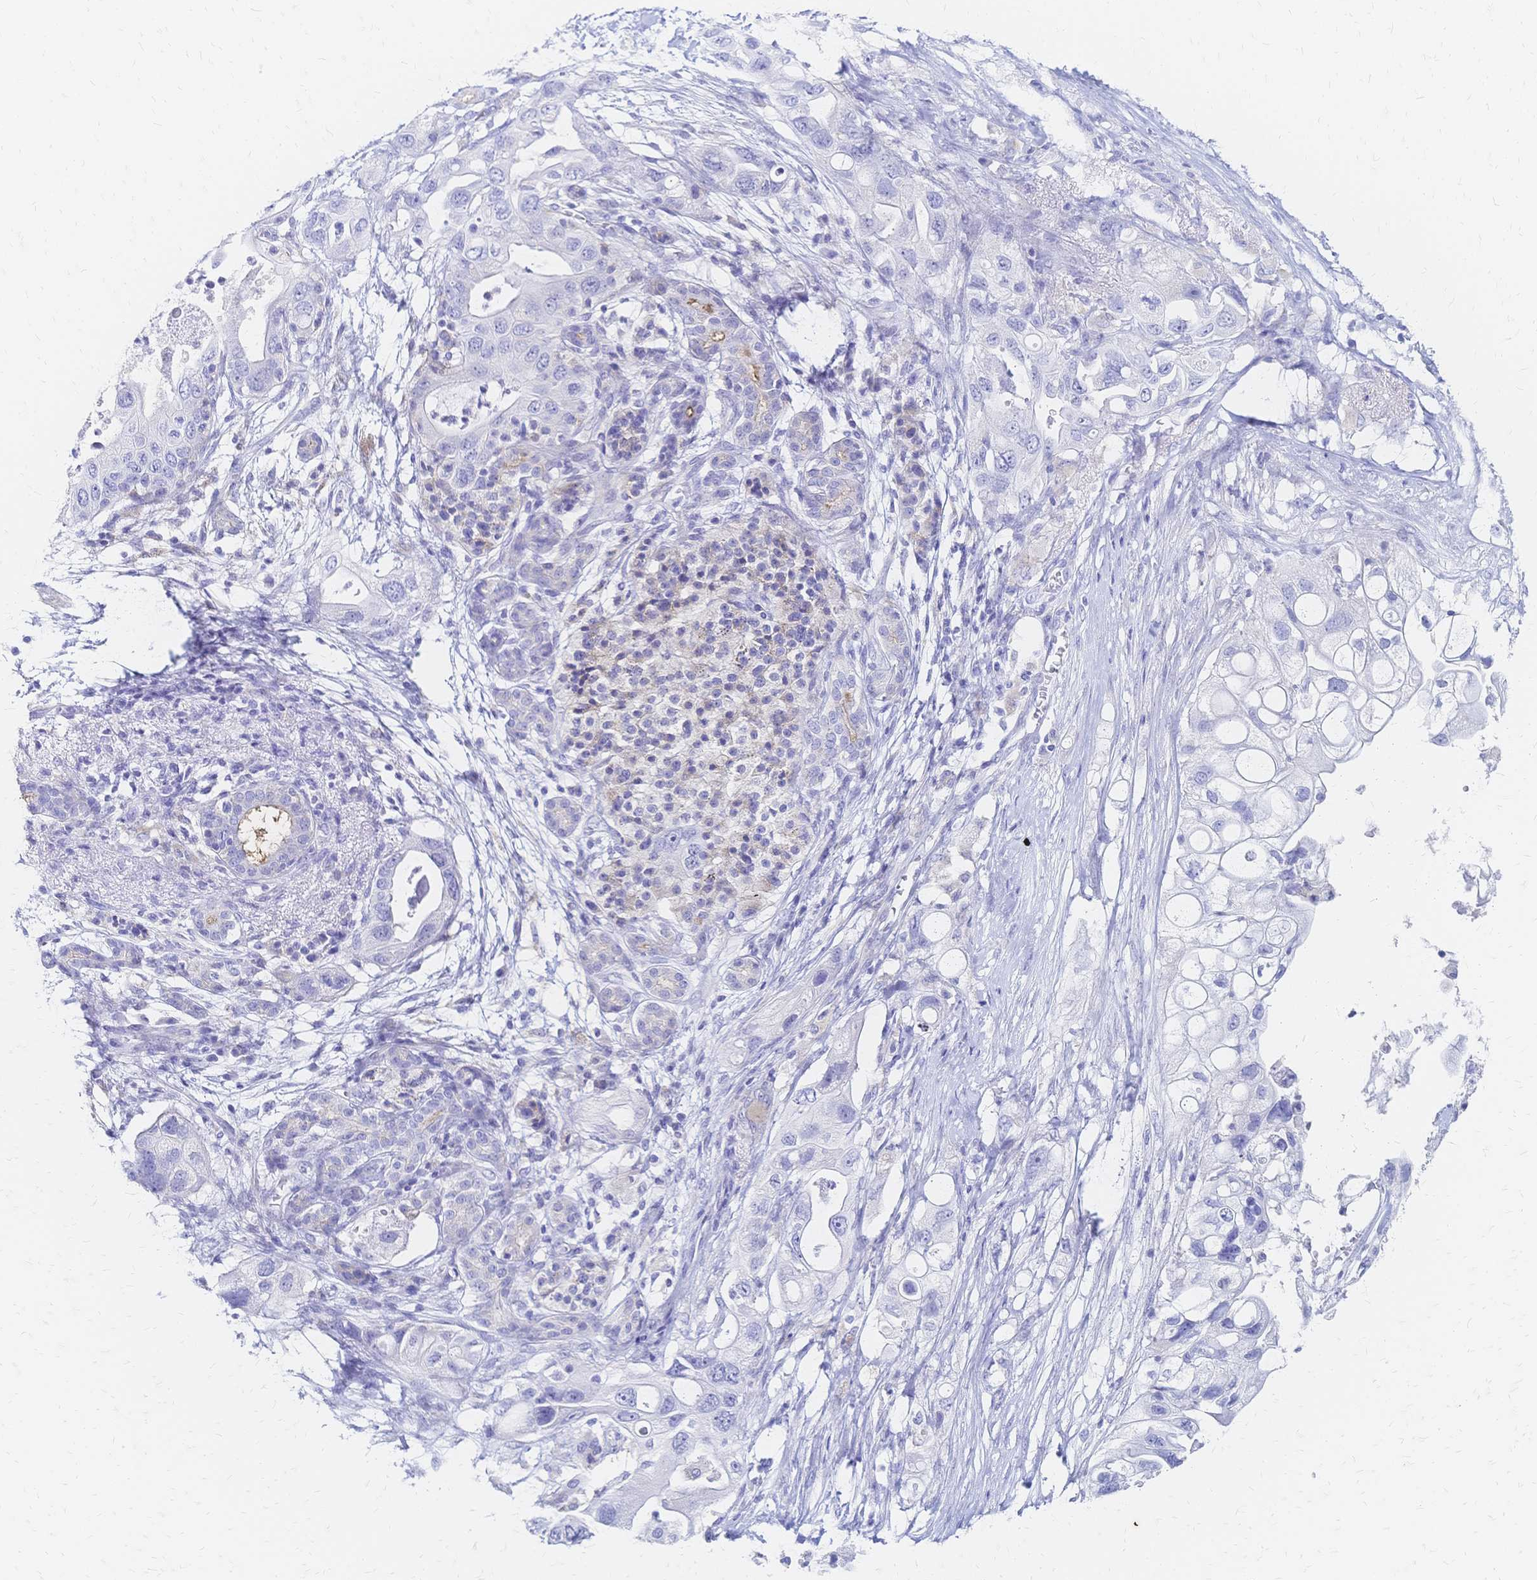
{"staining": {"intensity": "negative", "quantity": "none", "location": "none"}, "tissue": "pancreatic cancer", "cell_type": "Tumor cells", "image_type": "cancer", "snomed": [{"axis": "morphology", "description": "Adenocarcinoma, NOS"}, {"axis": "topography", "description": "Pancreas"}], "caption": "Photomicrograph shows no protein expression in tumor cells of pancreatic cancer tissue.", "gene": "SLC5A1", "patient": {"sex": "female", "age": 72}}